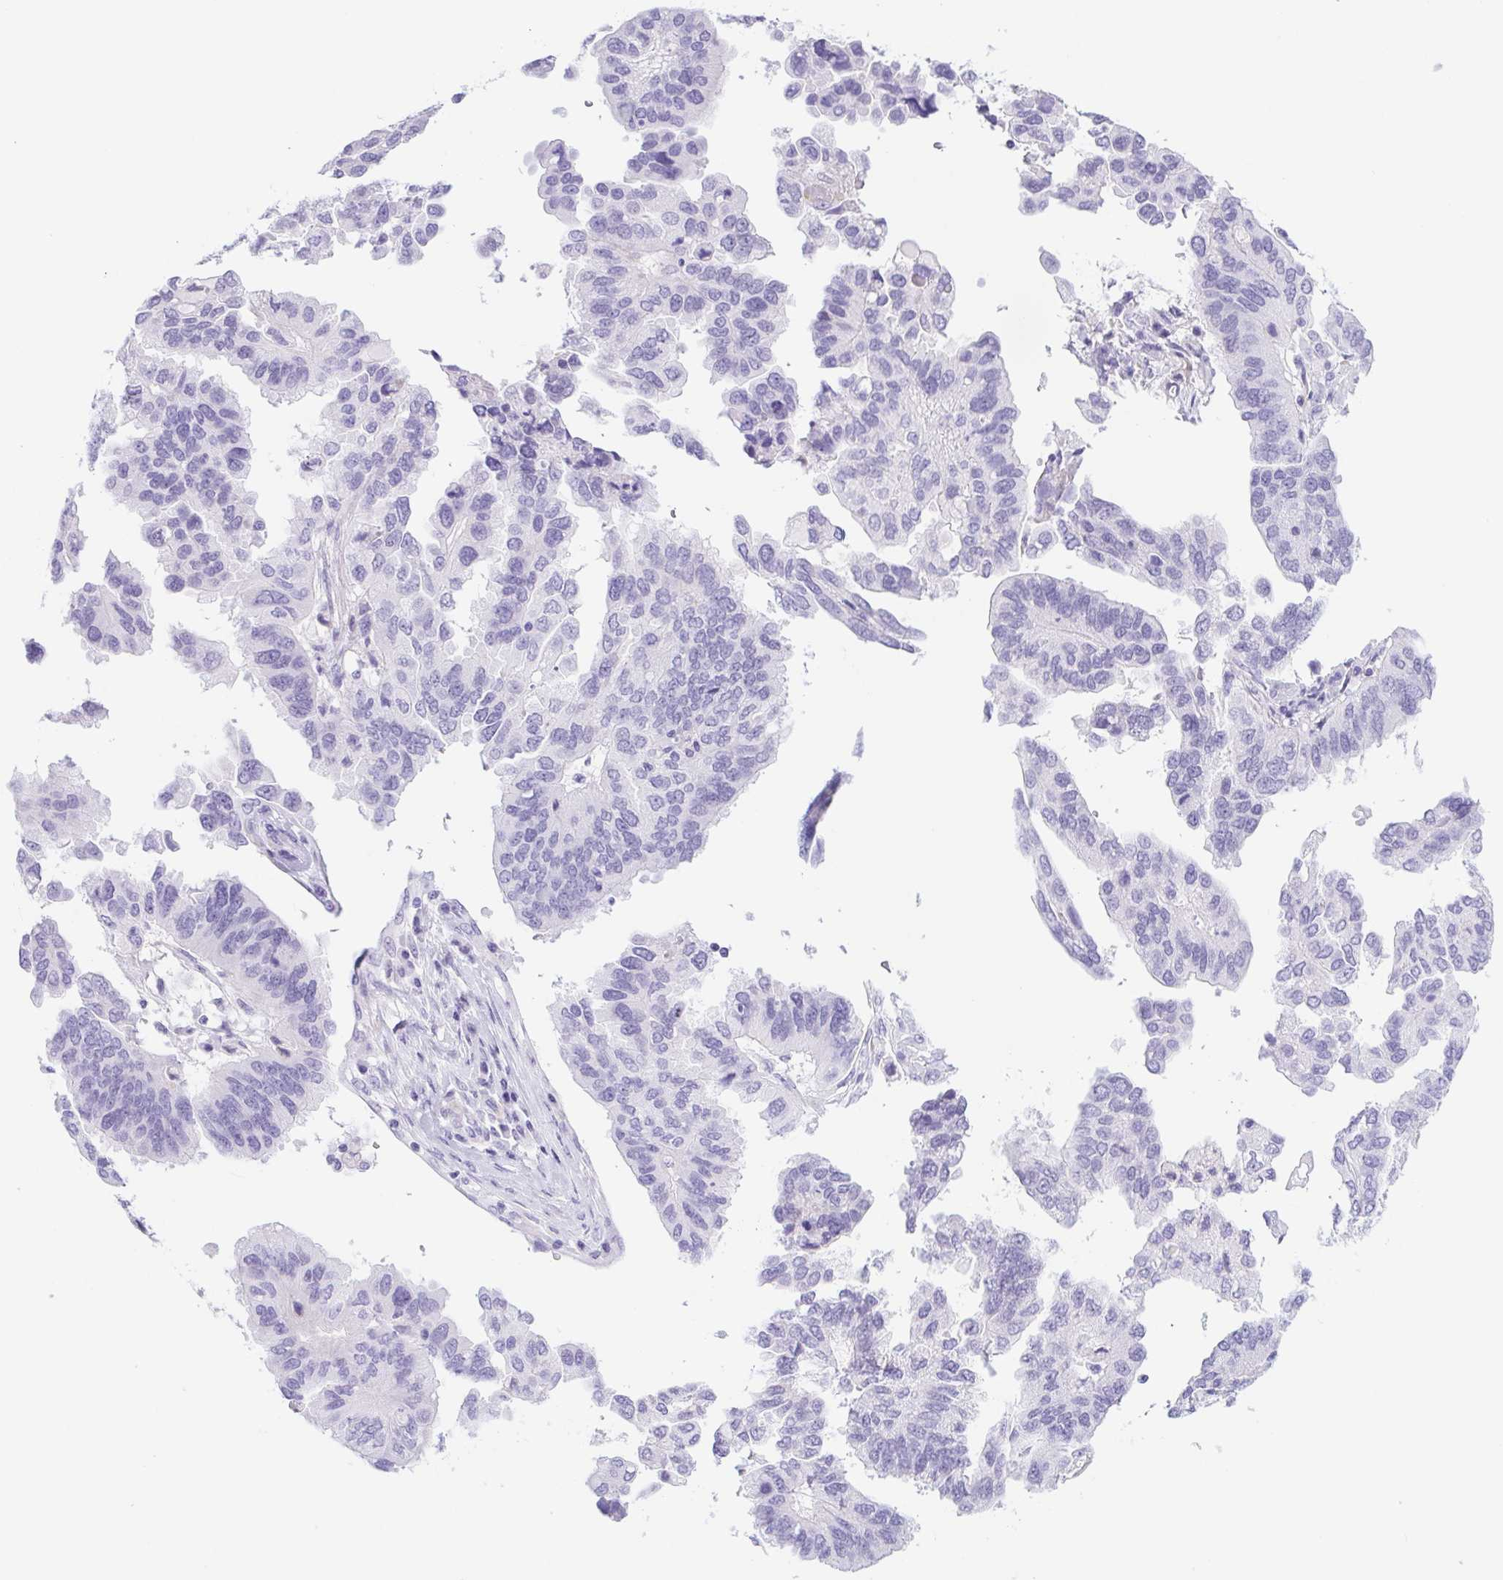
{"staining": {"intensity": "negative", "quantity": "none", "location": "none"}, "tissue": "ovarian cancer", "cell_type": "Tumor cells", "image_type": "cancer", "snomed": [{"axis": "morphology", "description": "Cystadenocarcinoma, serous, NOS"}, {"axis": "topography", "description": "Ovary"}], "caption": "DAB immunohistochemical staining of human ovarian cancer demonstrates no significant positivity in tumor cells.", "gene": "CYP21A2", "patient": {"sex": "female", "age": 79}}